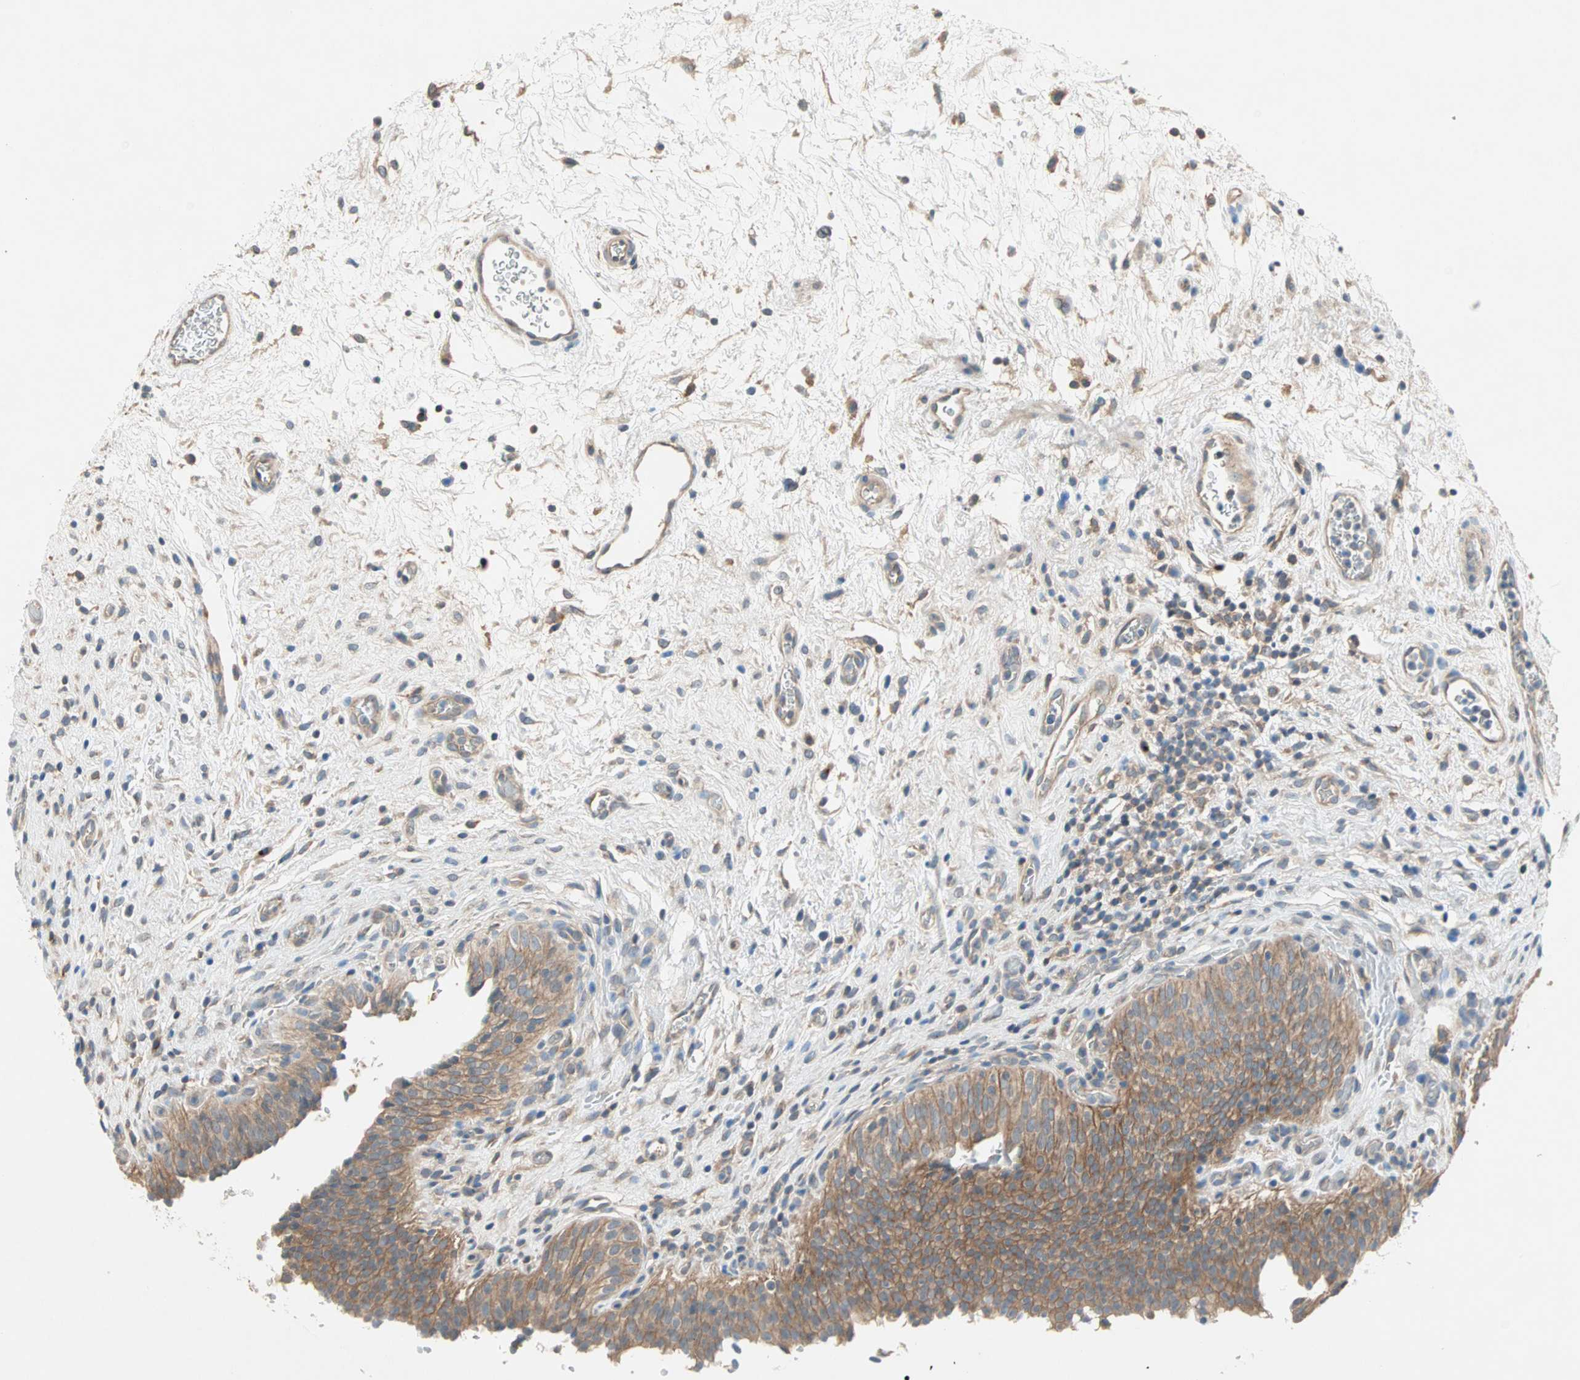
{"staining": {"intensity": "moderate", "quantity": ">75%", "location": "cytoplasmic/membranous"}, "tissue": "urinary bladder", "cell_type": "Urothelial cells", "image_type": "normal", "snomed": [{"axis": "morphology", "description": "Normal tissue, NOS"}, {"axis": "topography", "description": "Urinary bladder"}], "caption": "Immunohistochemistry (IHC) micrograph of normal human urinary bladder stained for a protein (brown), which reveals medium levels of moderate cytoplasmic/membranous positivity in about >75% of urothelial cells.", "gene": "PDE8A", "patient": {"sex": "male", "age": 51}}